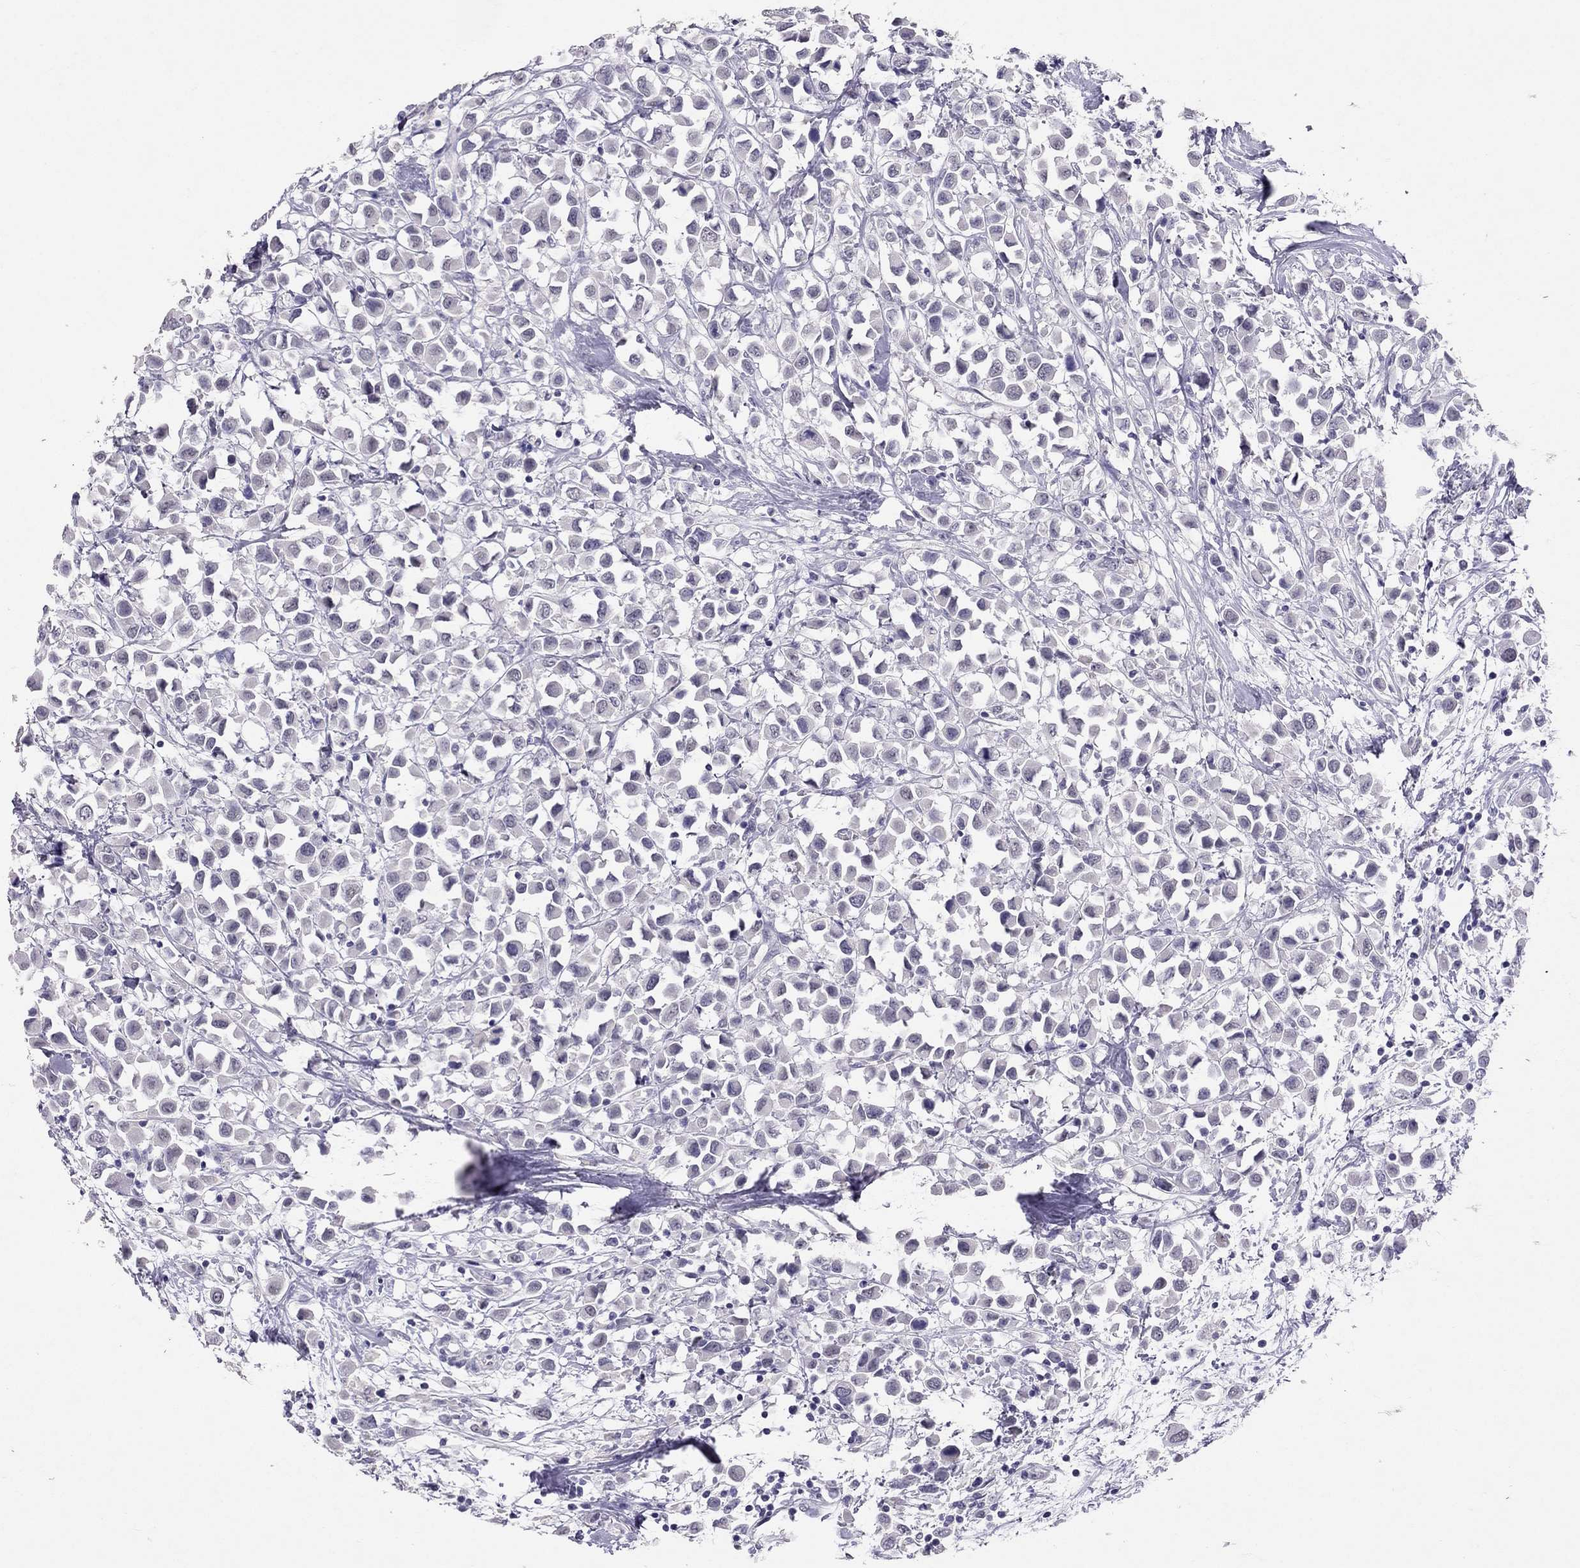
{"staining": {"intensity": "negative", "quantity": "none", "location": "none"}, "tissue": "breast cancer", "cell_type": "Tumor cells", "image_type": "cancer", "snomed": [{"axis": "morphology", "description": "Duct carcinoma"}, {"axis": "topography", "description": "Breast"}], "caption": "DAB immunohistochemical staining of human breast infiltrating ductal carcinoma exhibits no significant staining in tumor cells. The staining was performed using DAB (3,3'-diaminobenzidine) to visualize the protein expression in brown, while the nuclei were stained in blue with hematoxylin (Magnification: 20x).", "gene": "PSMB11", "patient": {"sex": "female", "age": 61}}